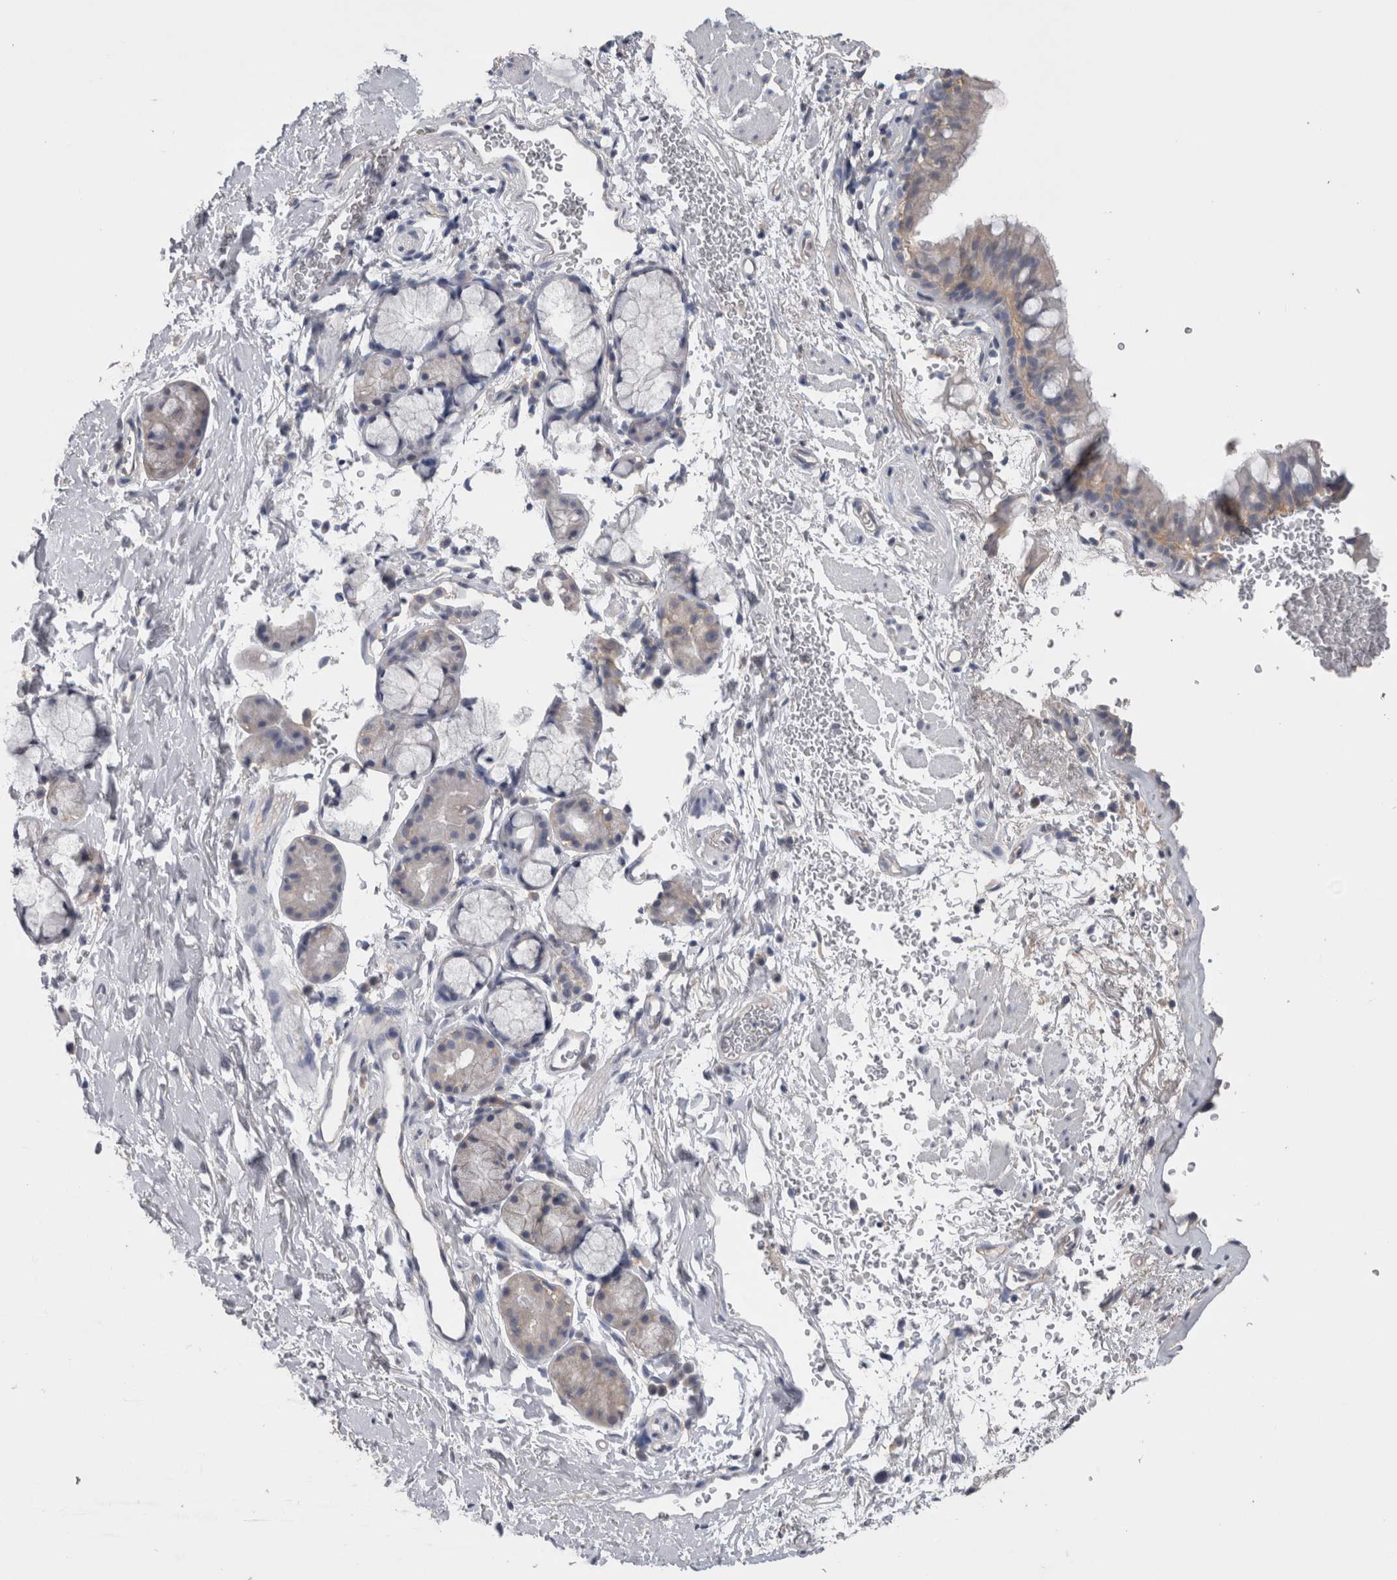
{"staining": {"intensity": "weak", "quantity": "25%-75%", "location": "cytoplasmic/membranous"}, "tissue": "bronchus", "cell_type": "Respiratory epithelial cells", "image_type": "normal", "snomed": [{"axis": "morphology", "description": "Normal tissue, NOS"}, {"axis": "topography", "description": "Cartilage tissue"}, {"axis": "topography", "description": "Bronchus"}], "caption": "Human bronchus stained with a brown dye displays weak cytoplasmic/membranous positive positivity in approximately 25%-75% of respiratory epithelial cells.", "gene": "NECTIN2", "patient": {"sex": "female", "age": 53}}